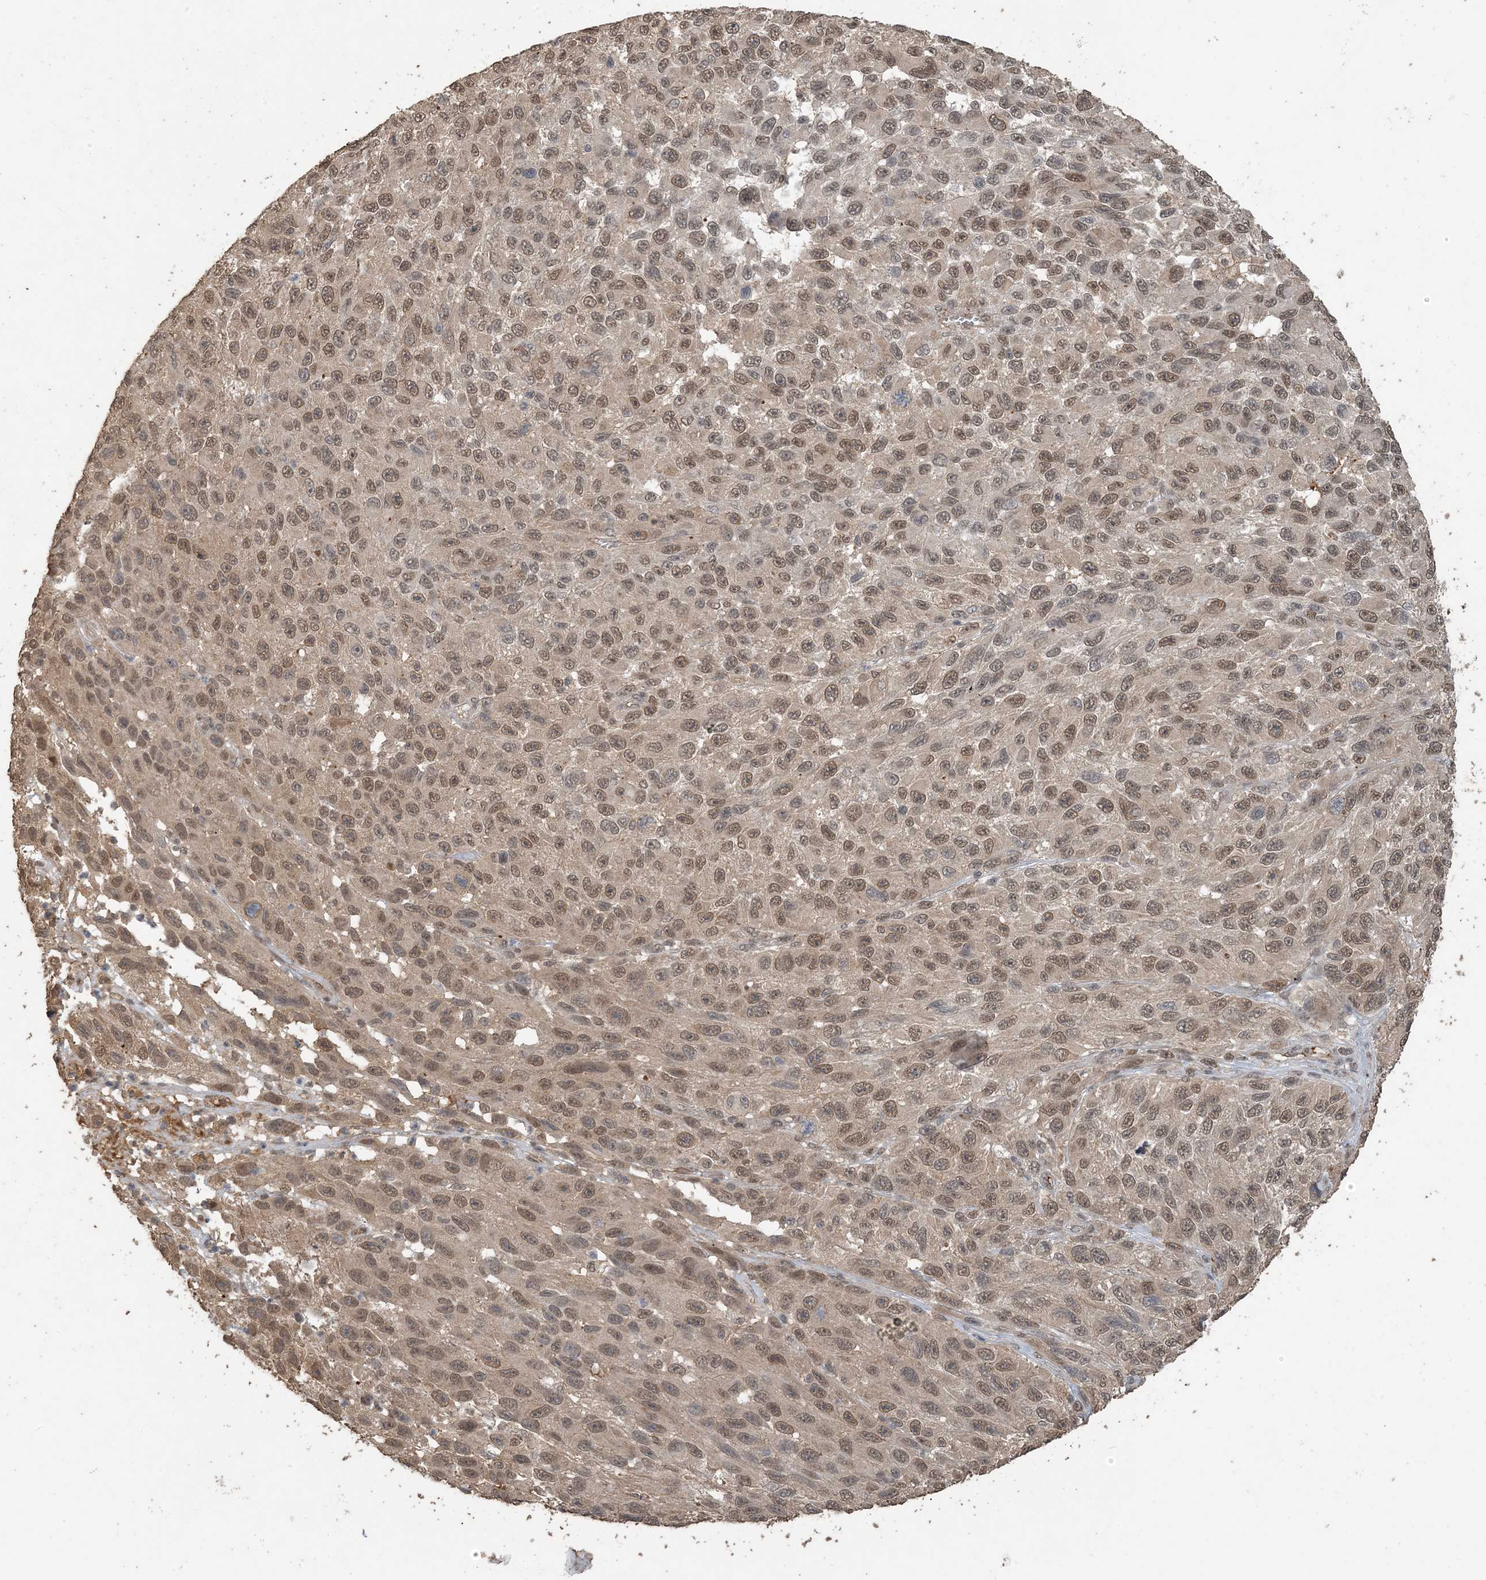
{"staining": {"intensity": "moderate", "quantity": ">75%", "location": "nuclear"}, "tissue": "melanoma", "cell_type": "Tumor cells", "image_type": "cancer", "snomed": [{"axis": "morphology", "description": "Malignant melanoma, NOS"}, {"axis": "topography", "description": "Skin"}], "caption": "A brown stain highlights moderate nuclear expression of a protein in human melanoma tumor cells.", "gene": "ZC3H12A", "patient": {"sex": "female", "age": 96}}